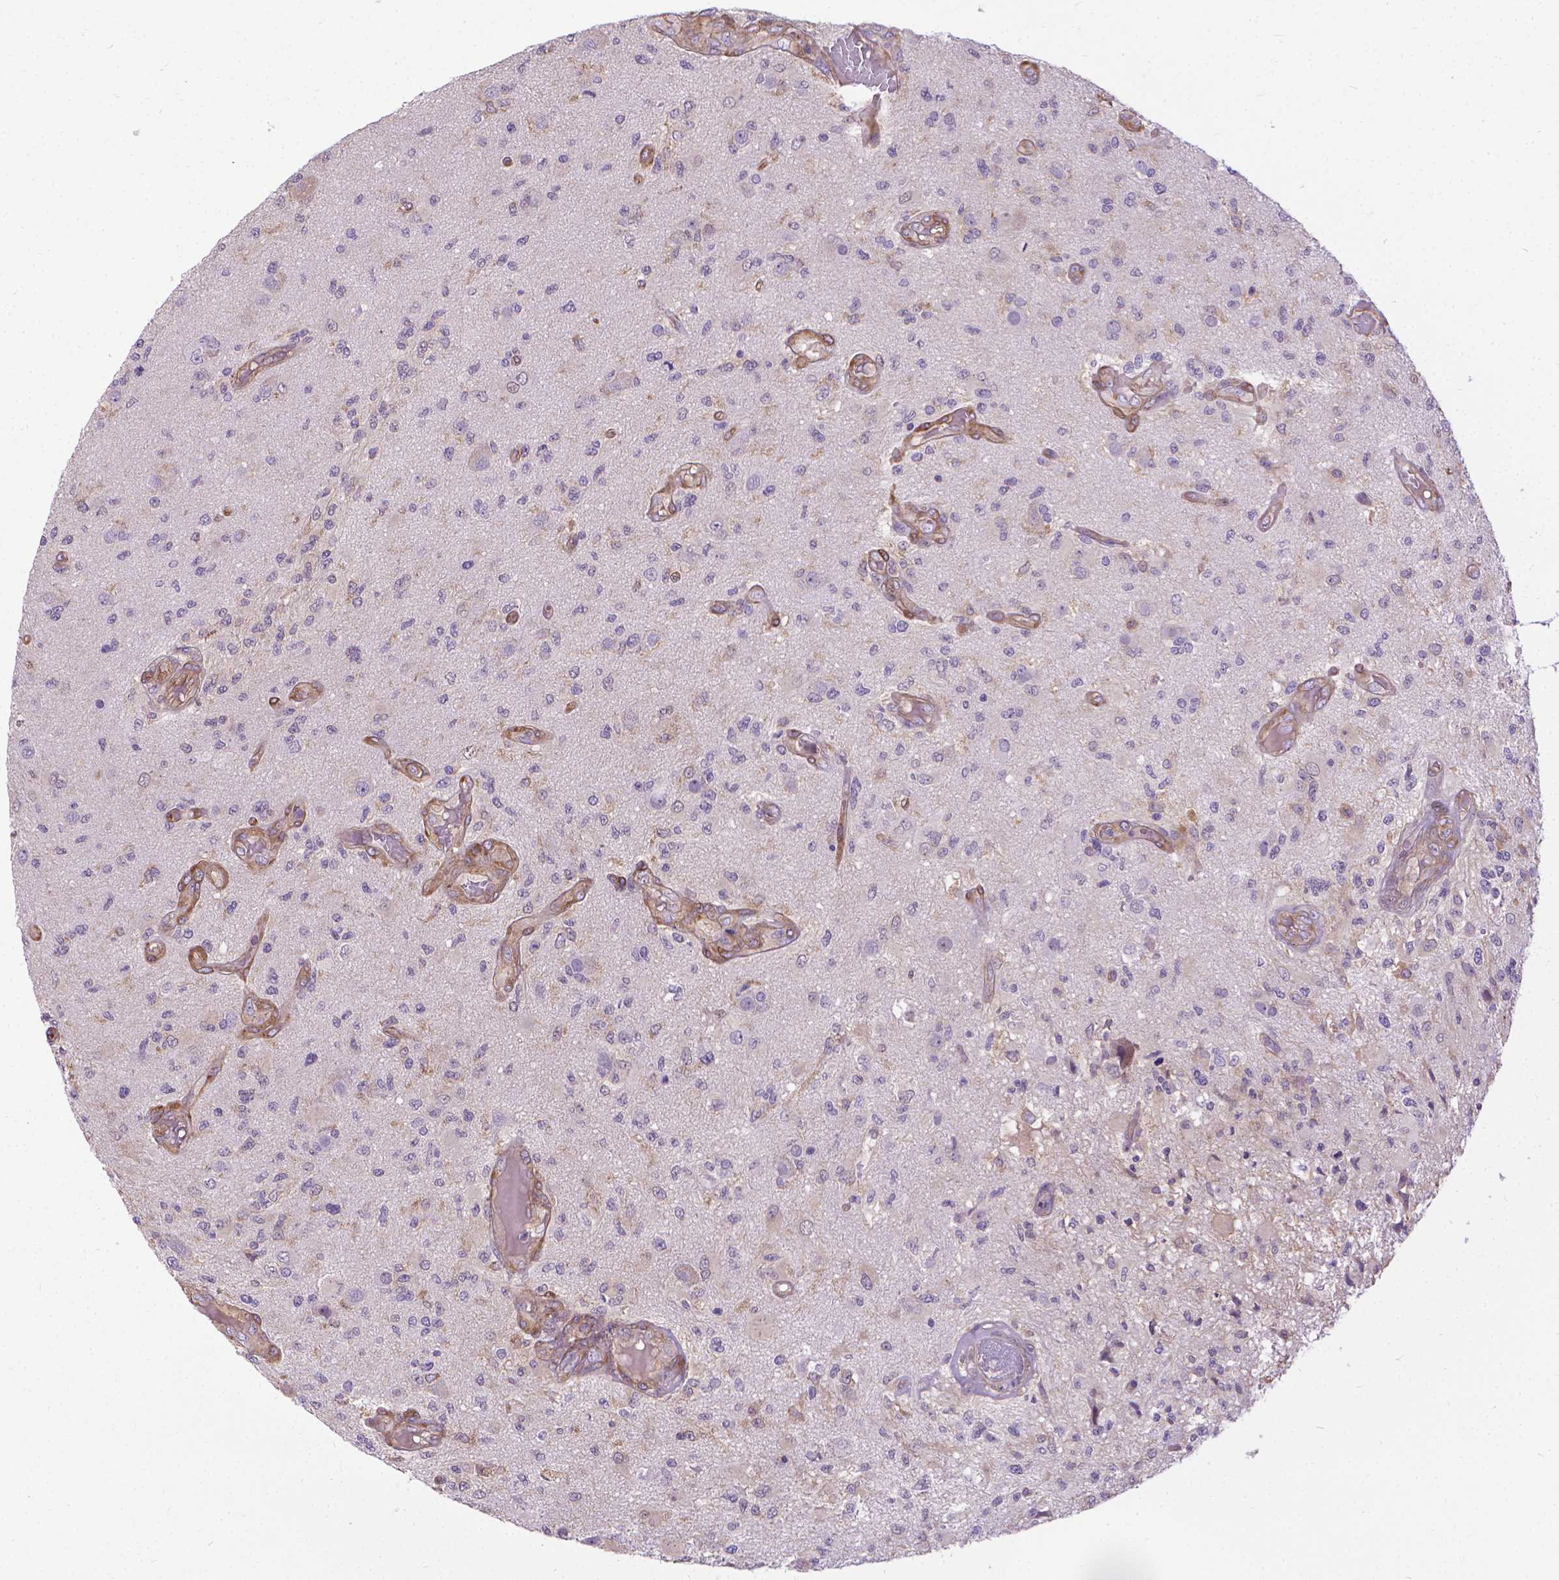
{"staining": {"intensity": "negative", "quantity": "none", "location": "none"}, "tissue": "glioma", "cell_type": "Tumor cells", "image_type": "cancer", "snomed": [{"axis": "morphology", "description": "Glioma, malignant, High grade"}, {"axis": "topography", "description": "Brain"}], "caption": "The immunohistochemistry photomicrograph has no significant positivity in tumor cells of glioma tissue.", "gene": "CFAP299", "patient": {"sex": "female", "age": 63}}